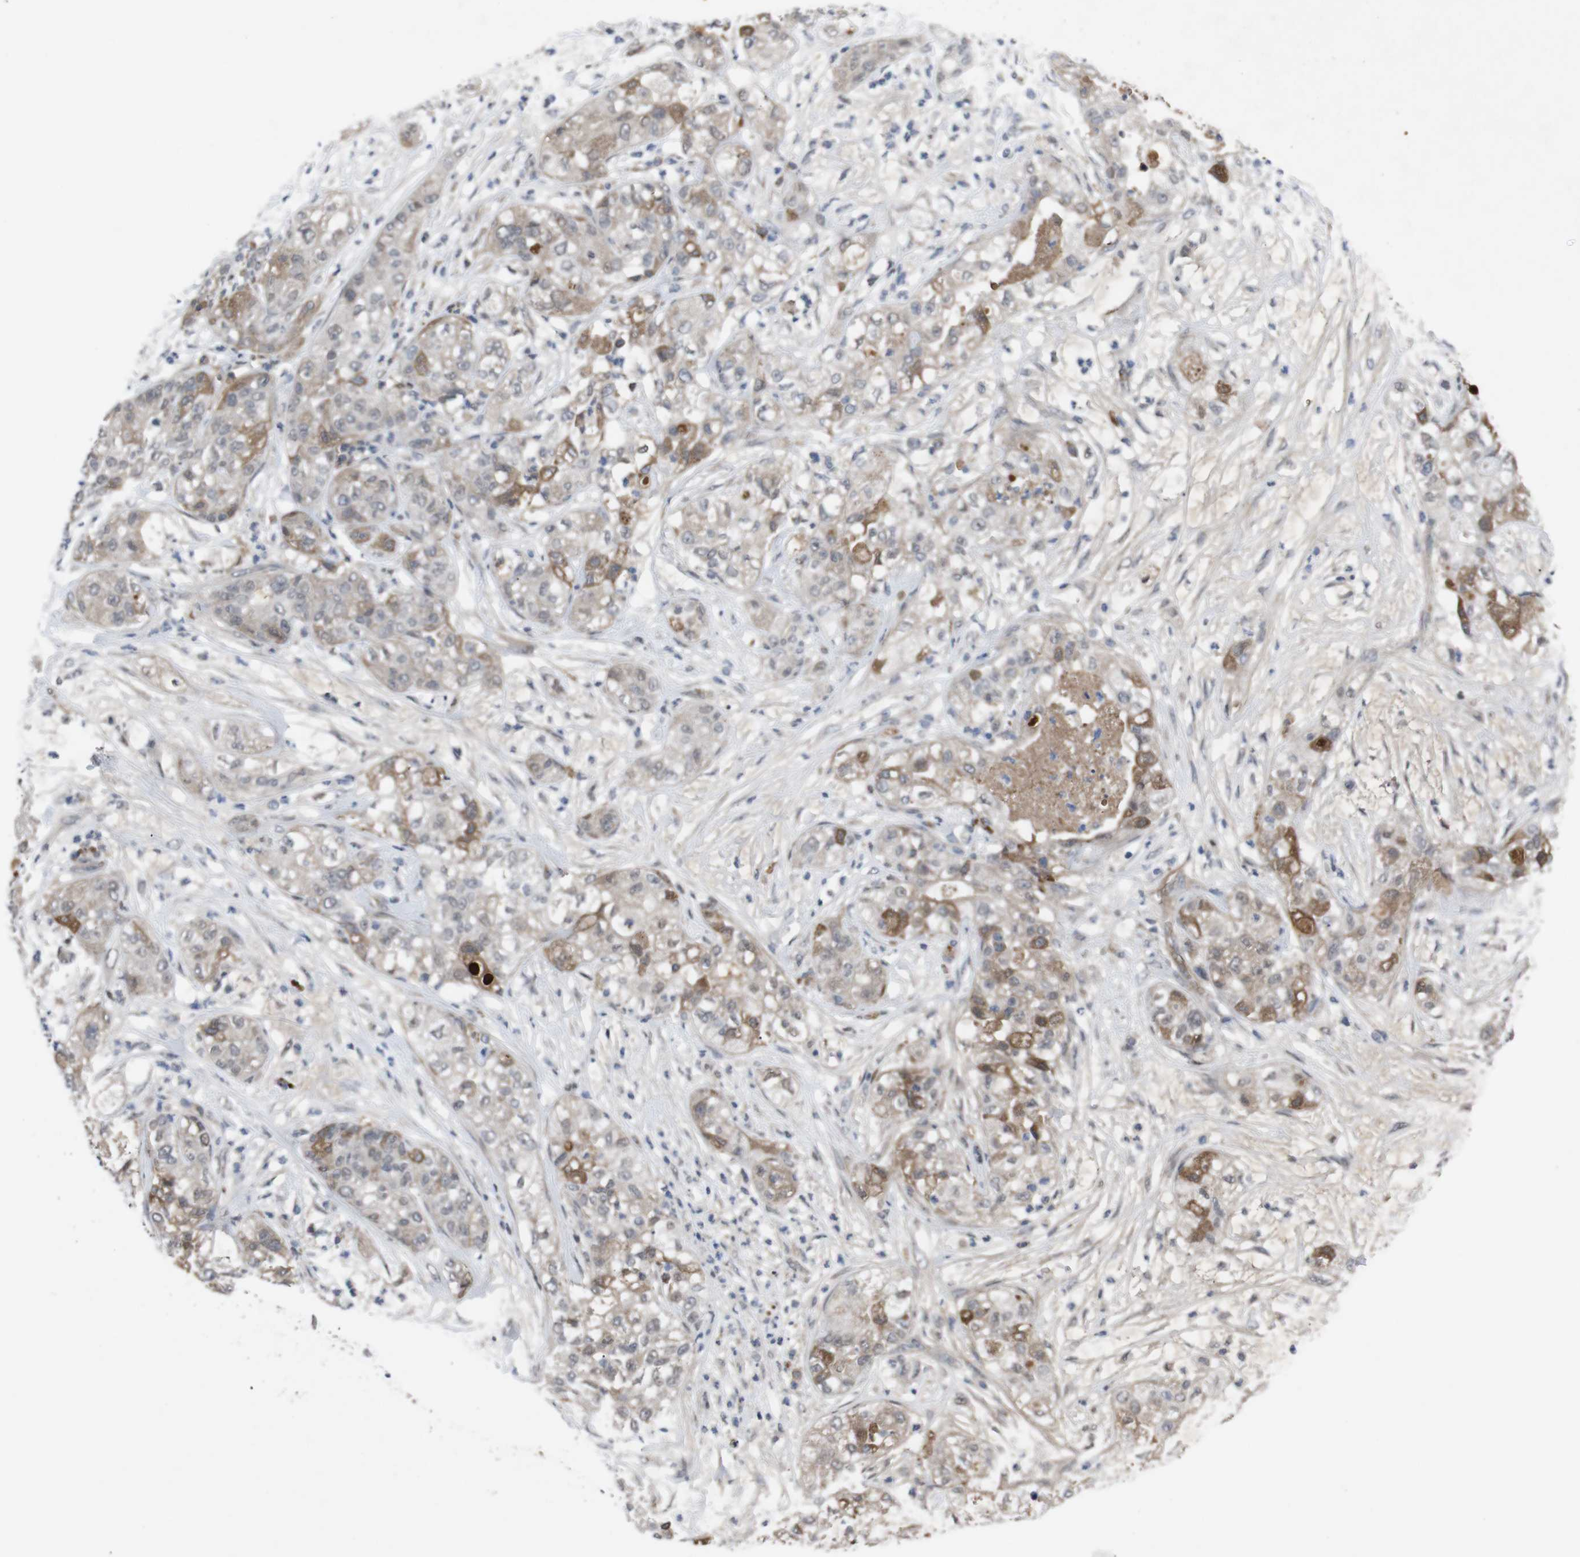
{"staining": {"intensity": "moderate", "quantity": ">75%", "location": "cytoplasmic/membranous"}, "tissue": "pancreatic cancer", "cell_type": "Tumor cells", "image_type": "cancer", "snomed": [{"axis": "morphology", "description": "Adenocarcinoma, NOS"}, {"axis": "topography", "description": "Pancreas"}], "caption": "Pancreatic cancer (adenocarcinoma) was stained to show a protein in brown. There is medium levels of moderate cytoplasmic/membranous positivity in about >75% of tumor cells. (Stains: DAB in brown, nuclei in blue, Microscopy: brightfield microscopy at high magnification).", "gene": "SPTB", "patient": {"sex": "female", "age": 78}}